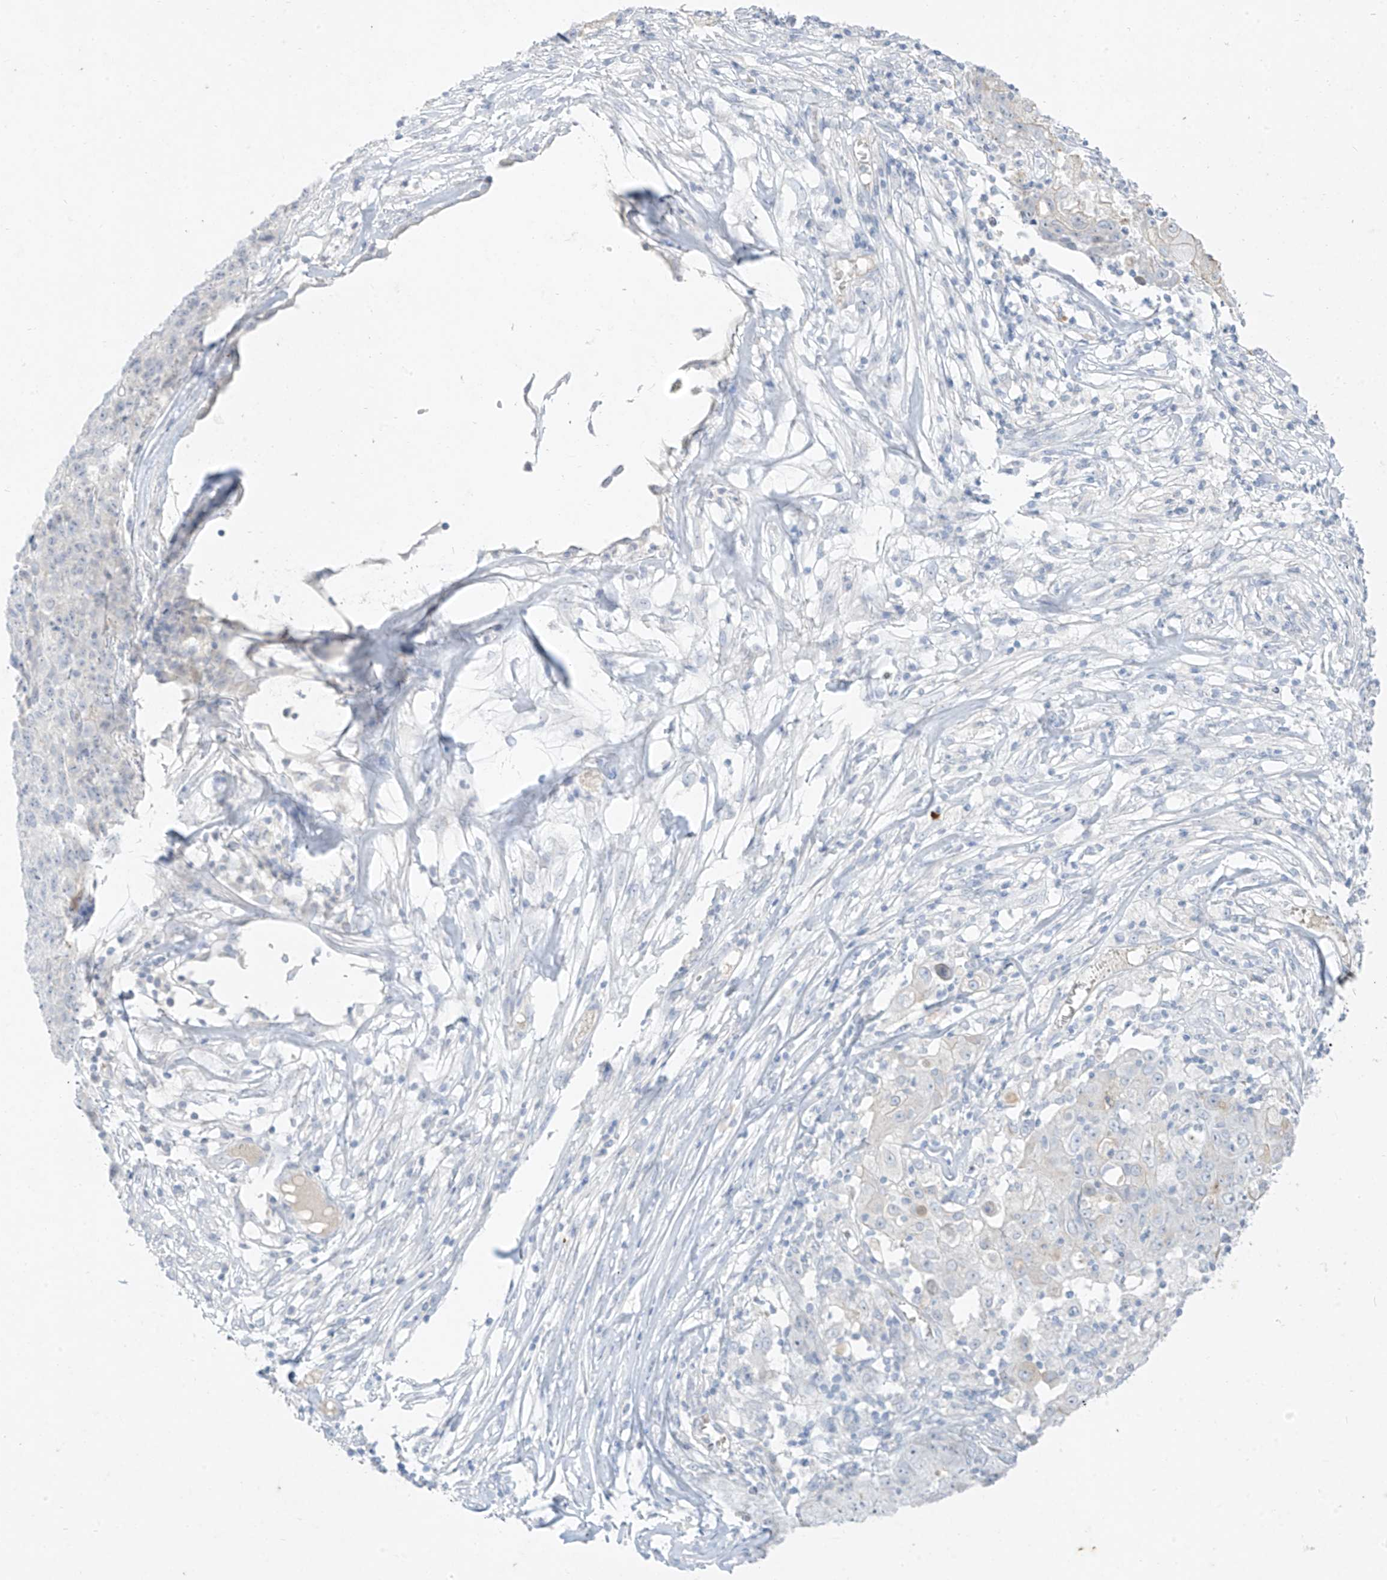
{"staining": {"intensity": "negative", "quantity": "none", "location": "none"}, "tissue": "ovarian cancer", "cell_type": "Tumor cells", "image_type": "cancer", "snomed": [{"axis": "morphology", "description": "Carcinoma, endometroid"}, {"axis": "topography", "description": "Ovary"}], "caption": "Immunohistochemical staining of ovarian cancer reveals no significant expression in tumor cells.", "gene": "TGM4", "patient": {"sex": "female", "age": 42}}